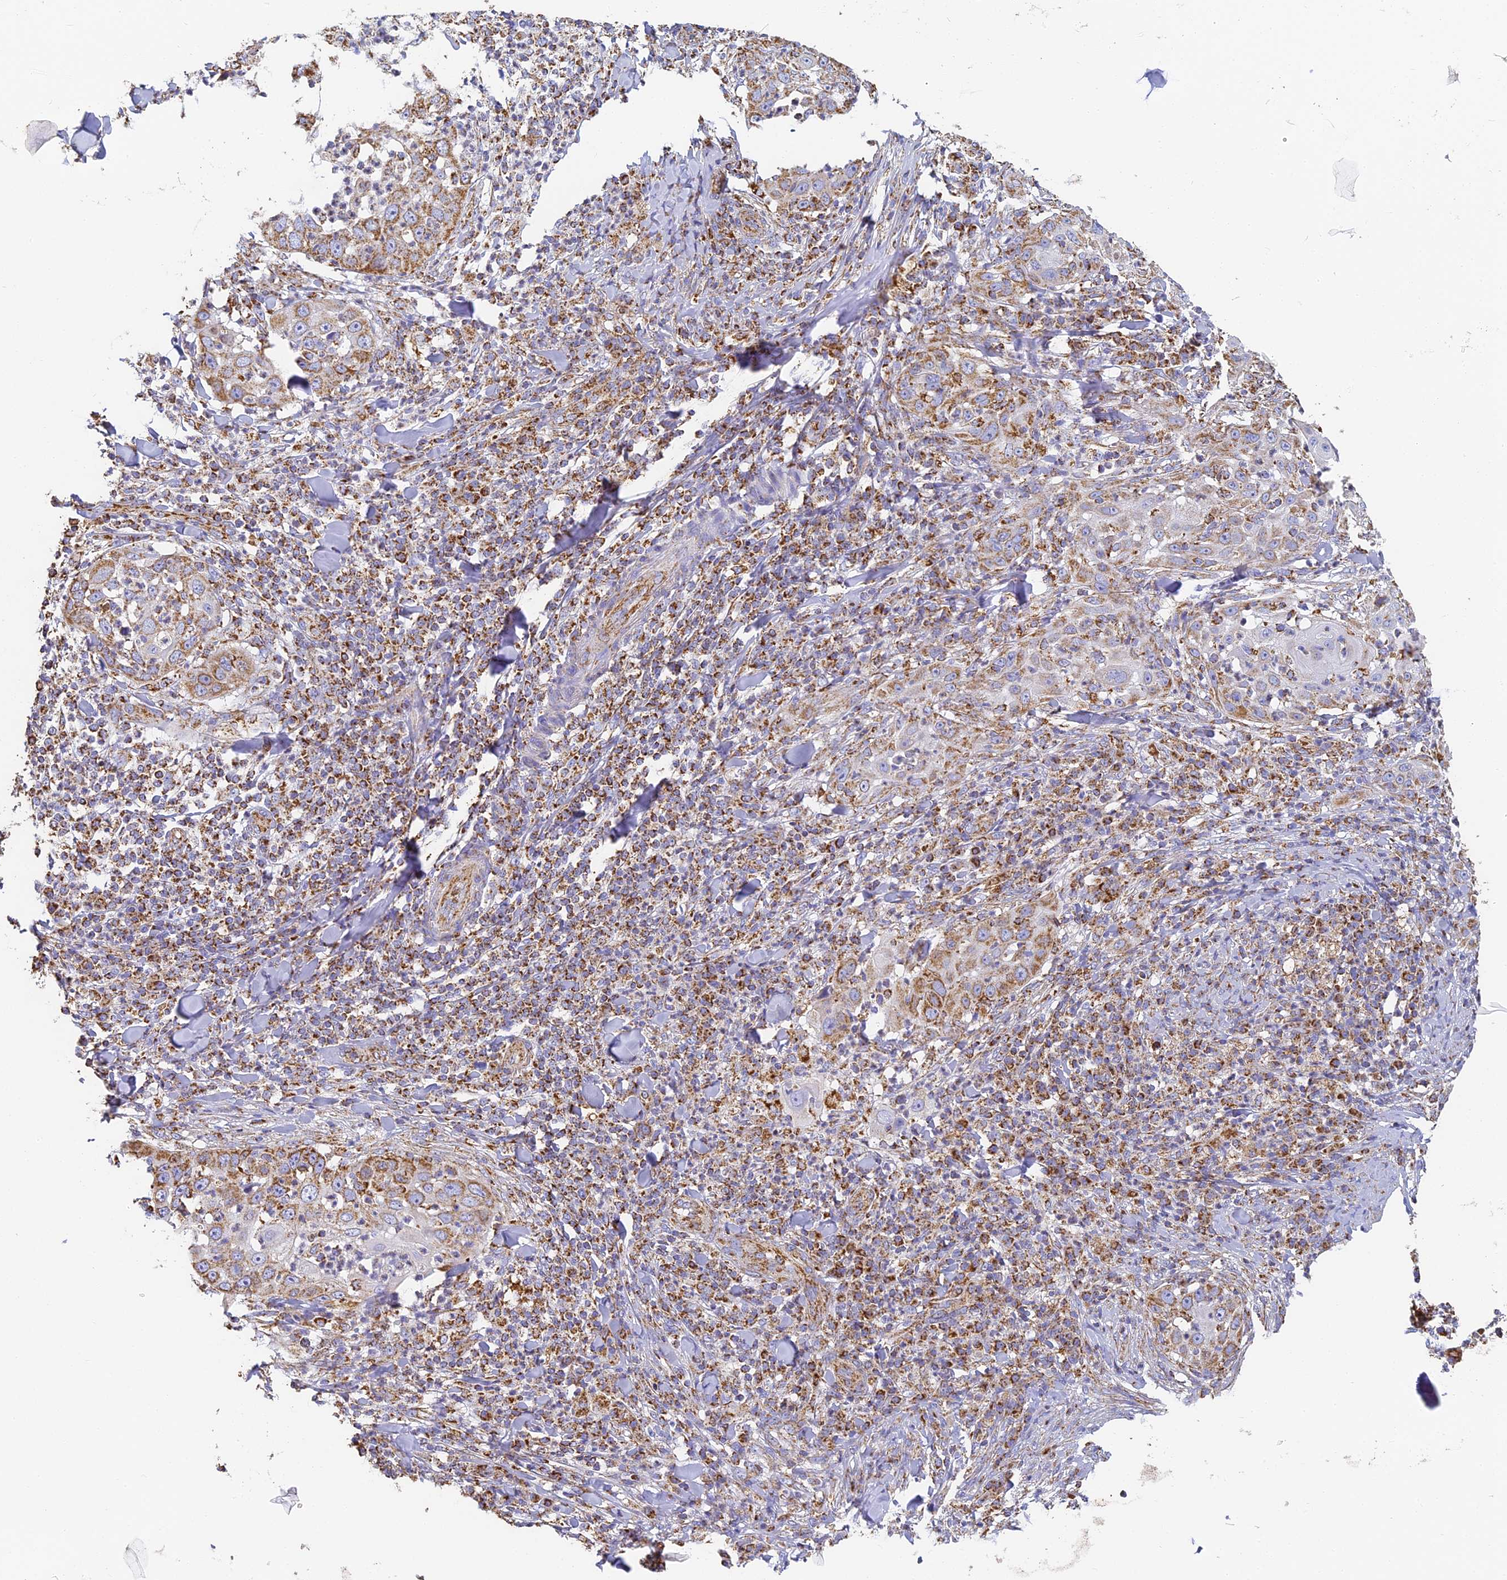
{"staining": {"intensity": "moderate", "quantity": ">75%", "location": "cytoplasmic/membranous"}, "tissue": "skin cancer", "cell_type": "Tumor cells", "image_type": "cancer", "snomed": [{"axis": "morphology", "description": "Squamous cell carcinoma, NOS"}, {"axis": "topography", "description": "Skin"}], "caption": "A brown stain labels moderate cytoplasmic/membranous positivity of a protein in skin cancer tumor cells.", "gene": "COX6C", "patient": {"sex": "female", "age": 44}}